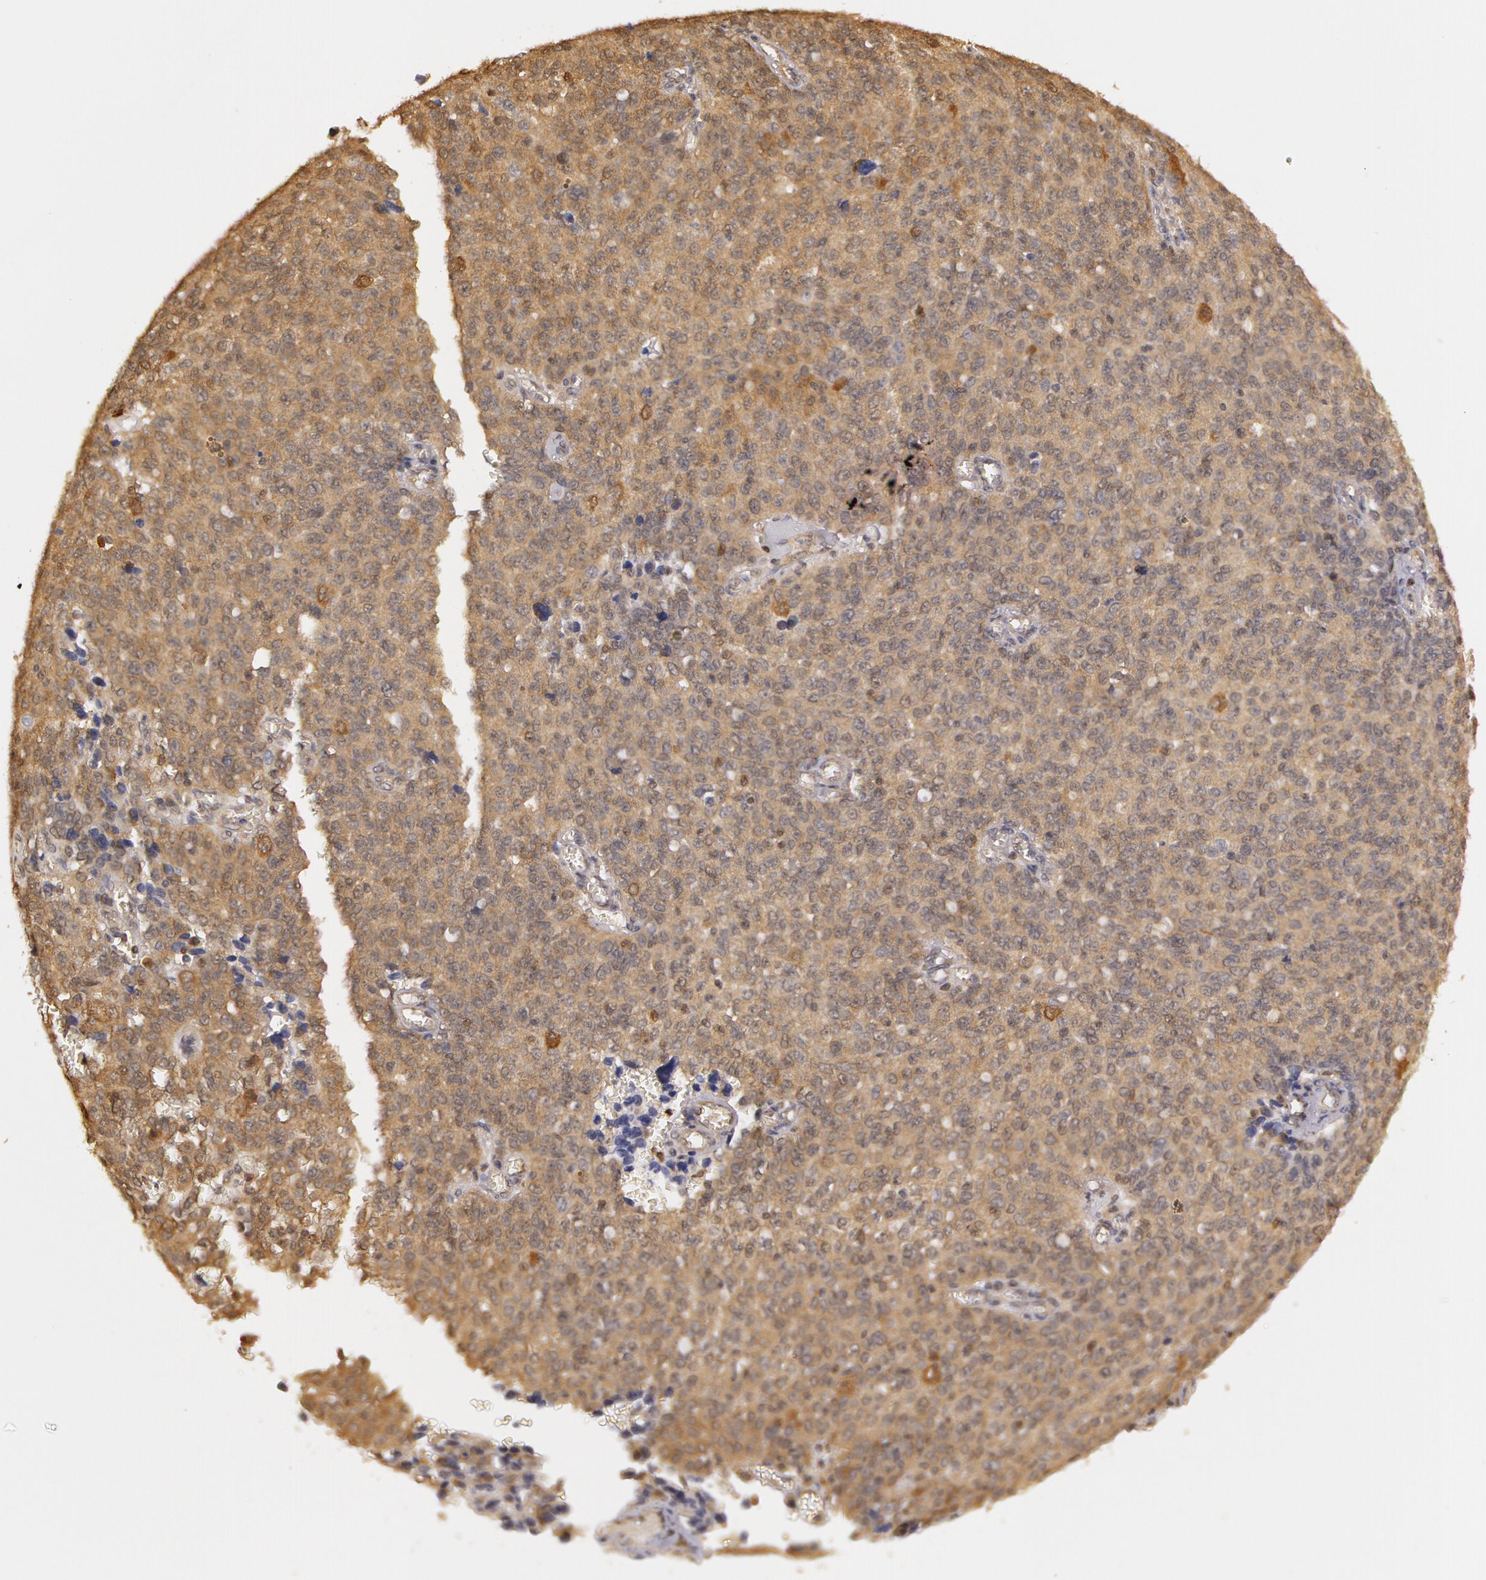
{"staining": {"intensity": "weak", "quantity": ">75%", "location": "cytoplasmic/membranous"}, "tissue": "ovarian cancer", "cell_type": "Tumor cells", "image_type": "cancer", "snomed": [{"axis": "morphology", "description": "Carcinoma, endometroid"}, {"axis": "topography", "description": "Ovary"}], "caption": "Weak cytoplasmic/membranous expression is seen in approximately >75% of tumor cells in ovarian cancer. Immunohistochemistry (ihc) stains the protein in brown and the nuclei are stained blue.", "gene": "AHSA1", "patient": {"sex": "female", "age": 75}}